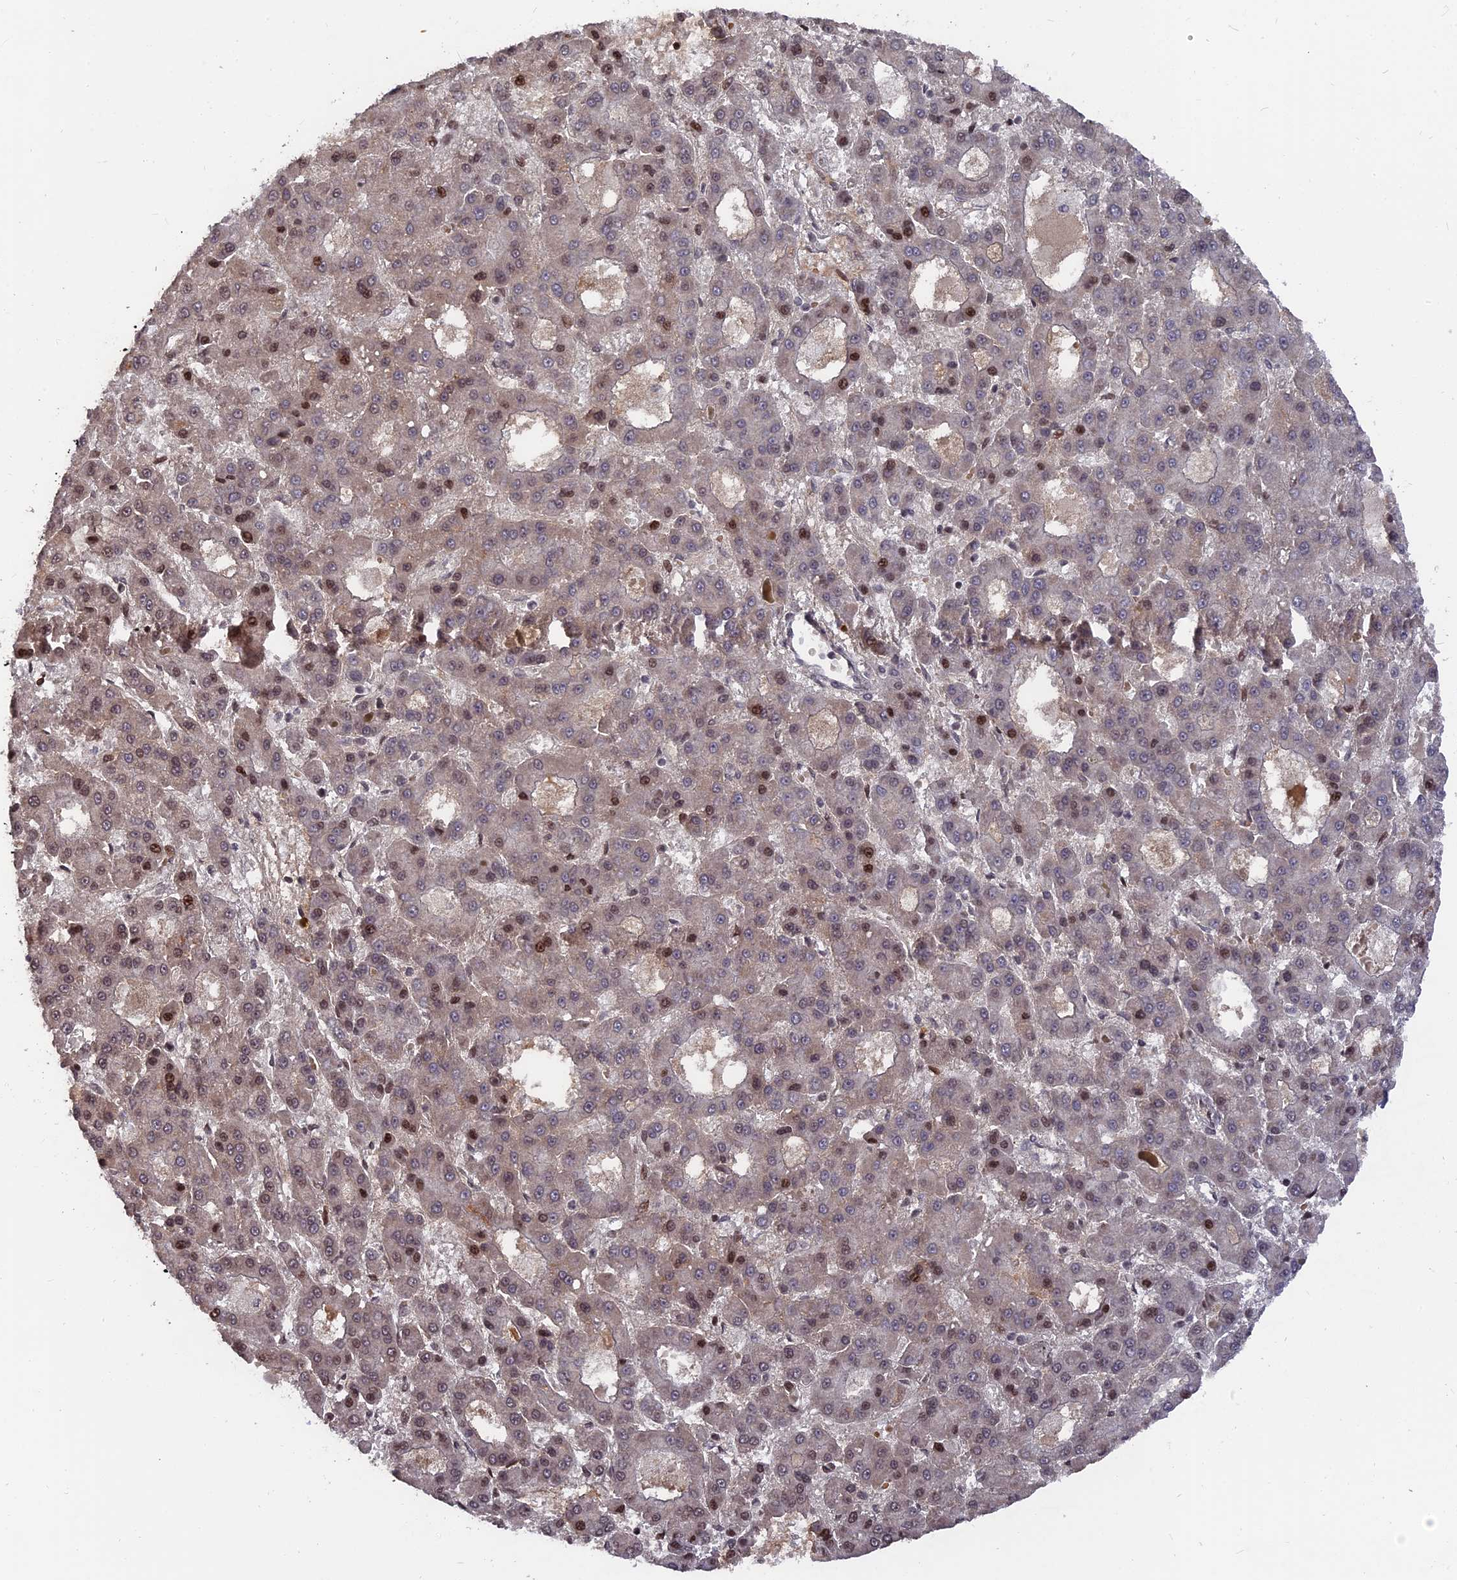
{"staining": {"intensity": "moderate", "quantity": "<25%", "location": "nuclear"}, "tissue": "liver cancer", "cell_type": "Tumor cells", "image_type": "cancer", "snomed": [{"axis": "morphology", "description": "Carcinoma, Hepatocellular, NOS"}, {"axis": "topography", "description": "Liver"}], "caption": "The image shows a brown stain indicating the presence of a protein in the nuclear of tumor cells in hepatocellular carcinoma (liver). (Stains: DAB in brown, nuclei in blue, Microscopy: brightfield microscopy at high magnification).", "gene": "NR1H3", "patient": {"sex": "male", "age": 70}}